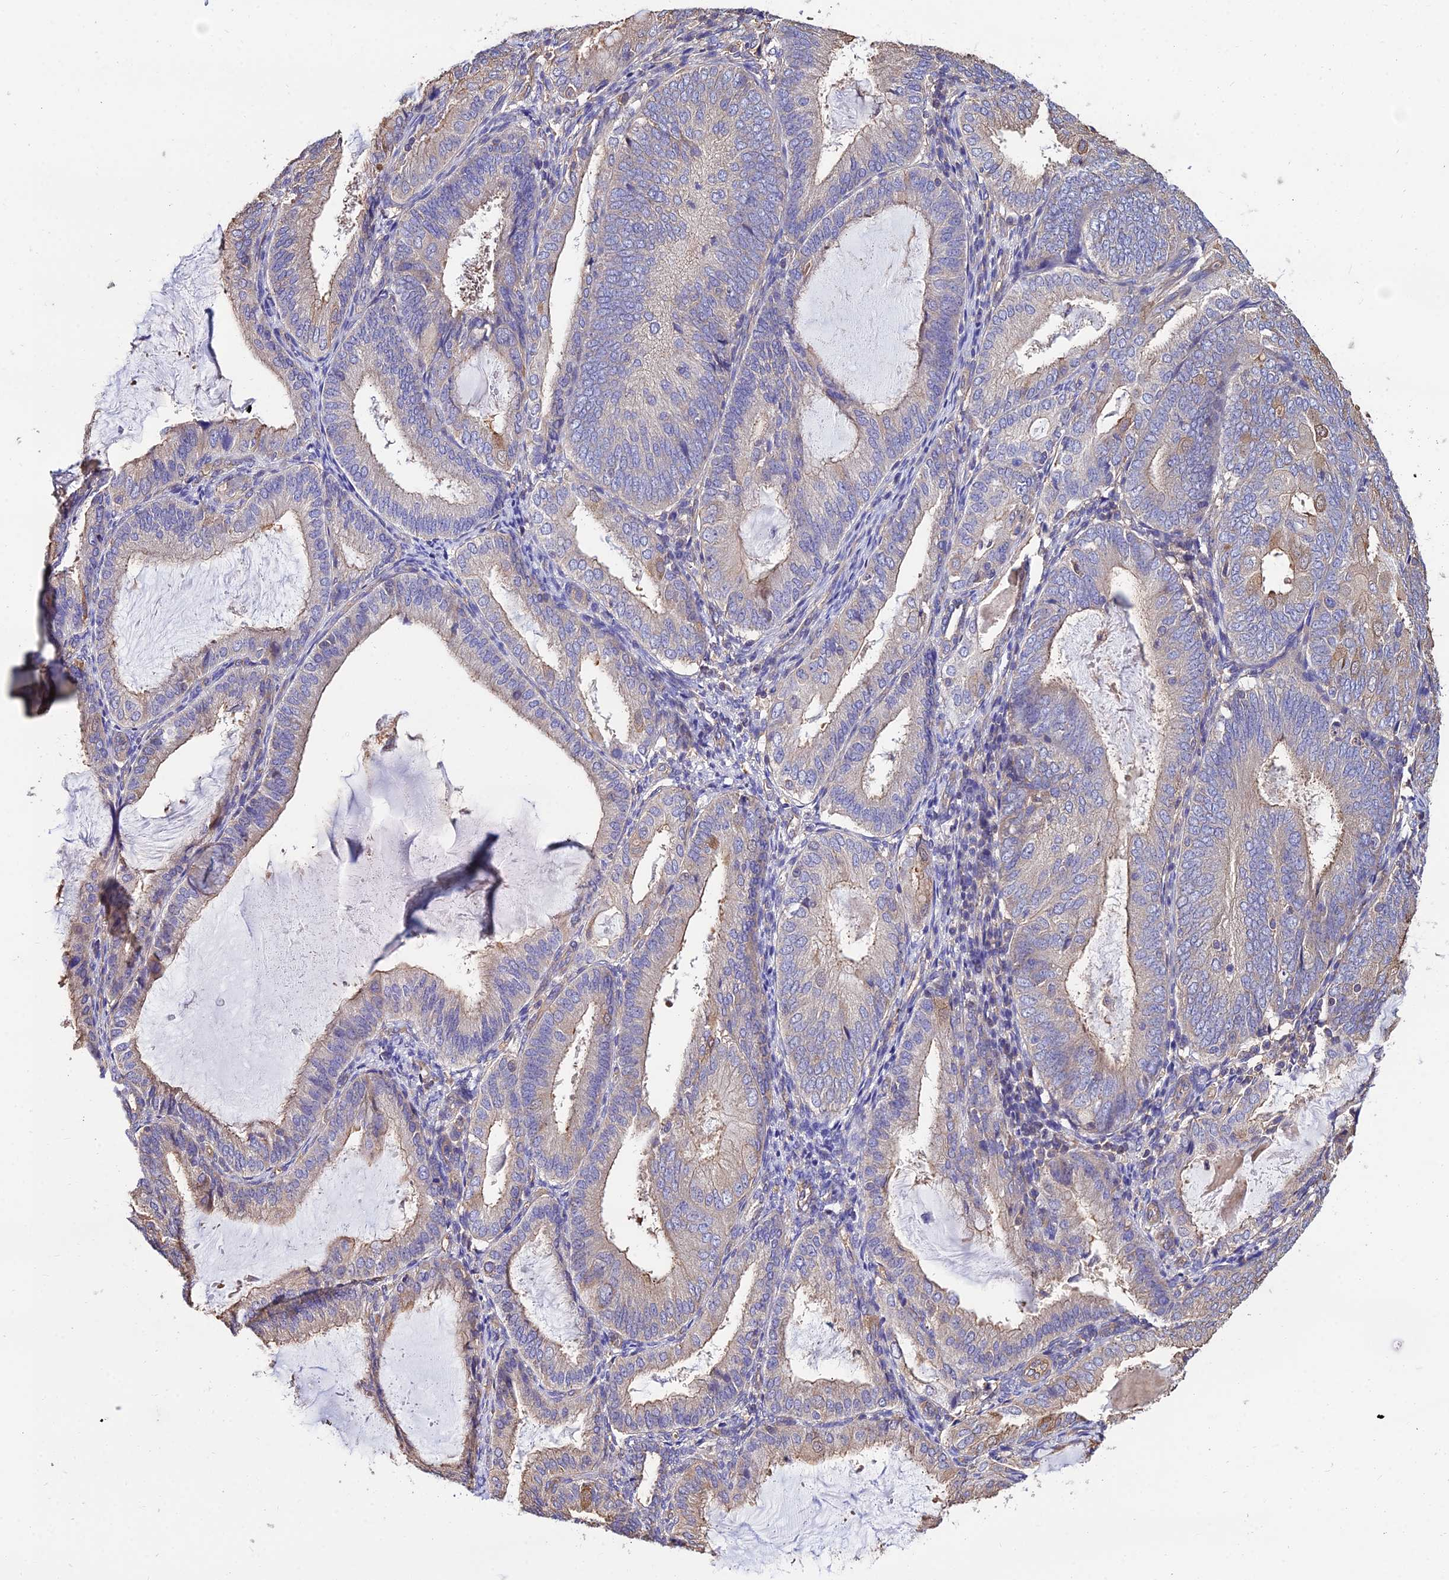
{"staining": {"intensity": "weak", "quantity": "25%-75%", "location": "cytoplasmic/membranous"}, "tissue": "endometrial cancer", "cell_type": "Tumor cells", "image_type": "cancer", "snomed": [{"axis": "morphology", "description": "Adenocarcinoma, NOS"}, {"axis": "topography", "description": "Endometrium"}], "caption": "Tumor cells display low levels of weak cytoplasmic/membranous expression in approximately 25%-75% of cells in endometrial cancer.", "gene": "CALM2", "patient": {"sex": "female", "age": 81}}